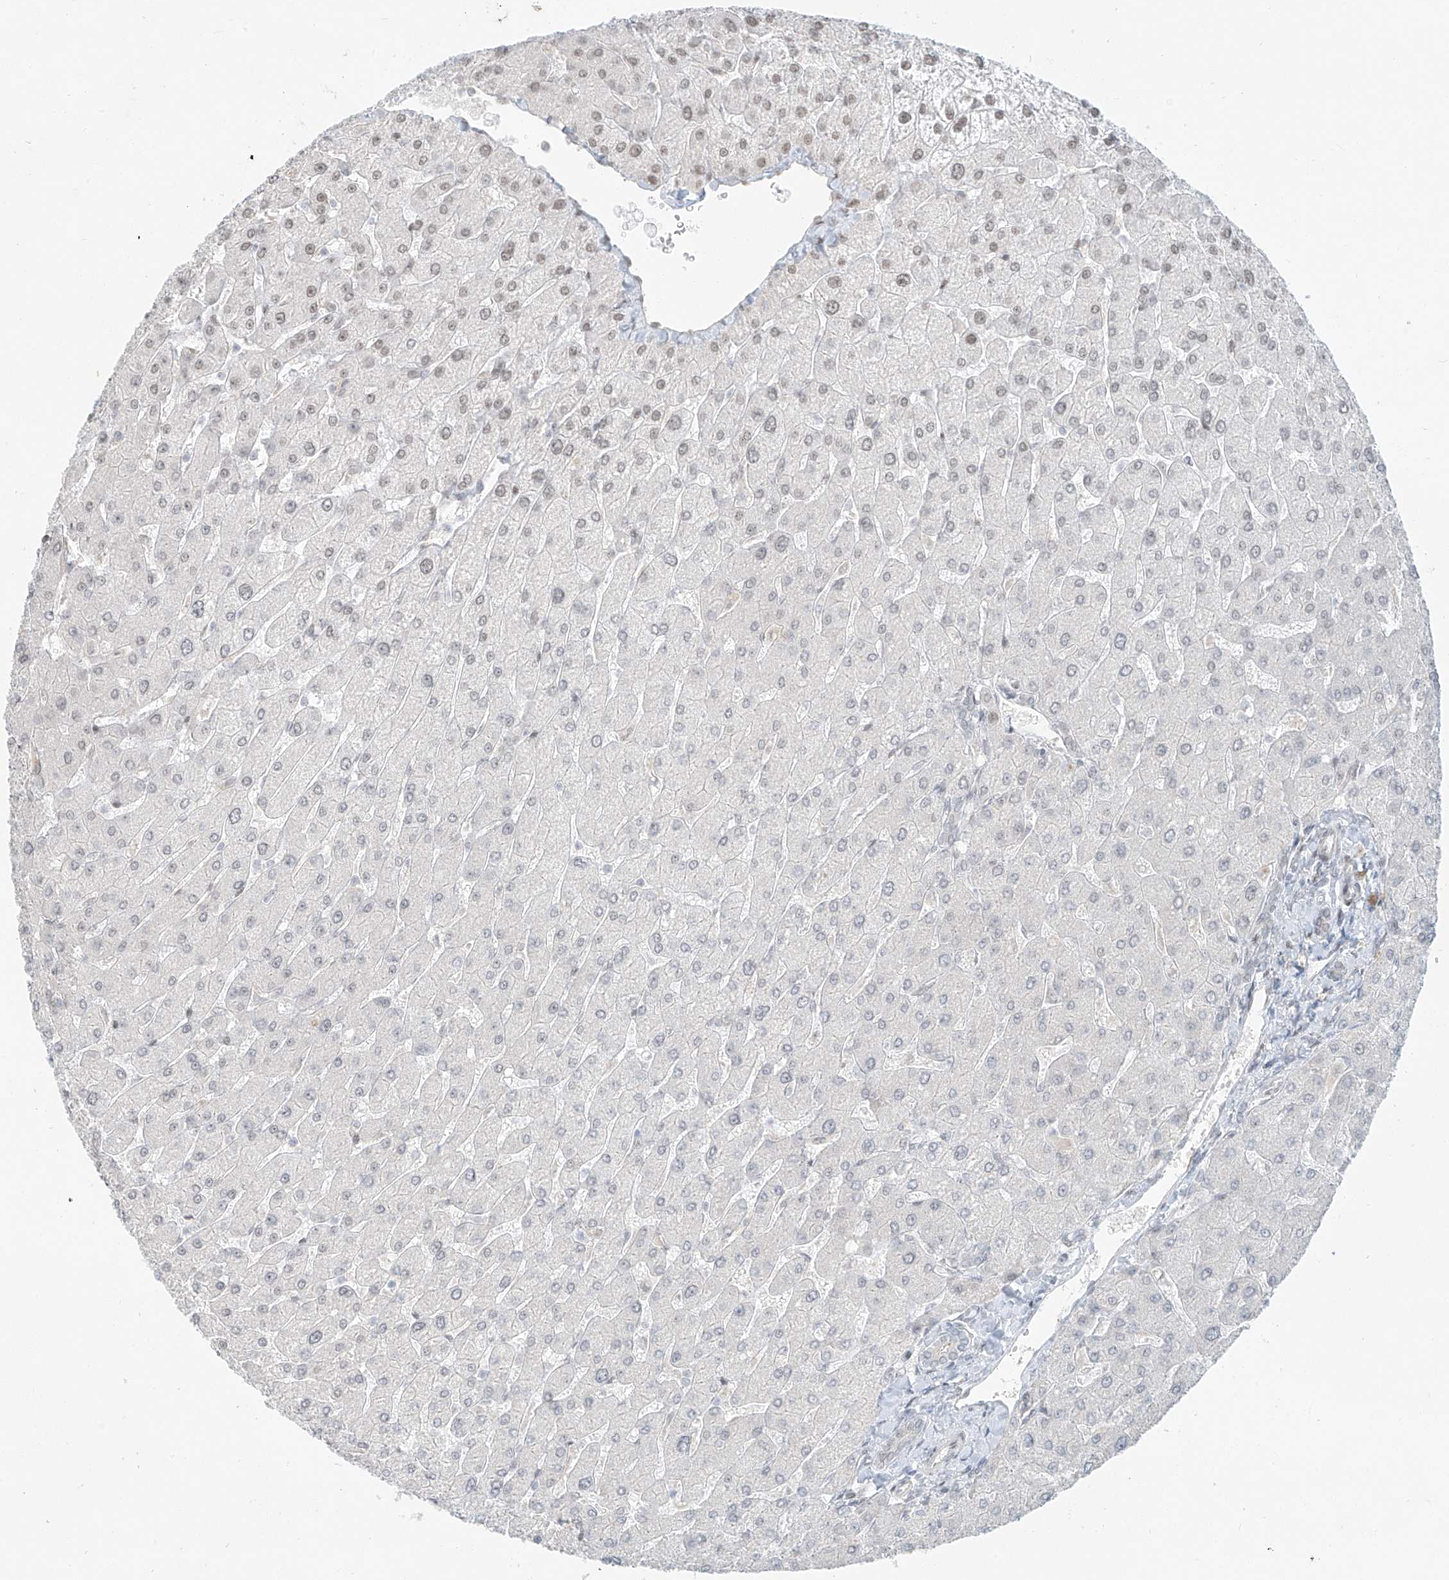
{"staining": {"intensity": "weak", "quantity": "<25%", "location": "nuclear"}, "tissue": "liver", "cell_type": "Cholangiocytes", "image_type": "normal", "snomed": [{"axis": "morphology", "description": "Normal tissue, NOS"}, {"axis": "topography", "description": "Liver"}], "caption": "Liver stained for a protein using immunohistochemistry (IHC) demonstrates no positivity cholangiocytes.", "gene": "ZNF774", "patient": {"sex": "male", "age": 55}}